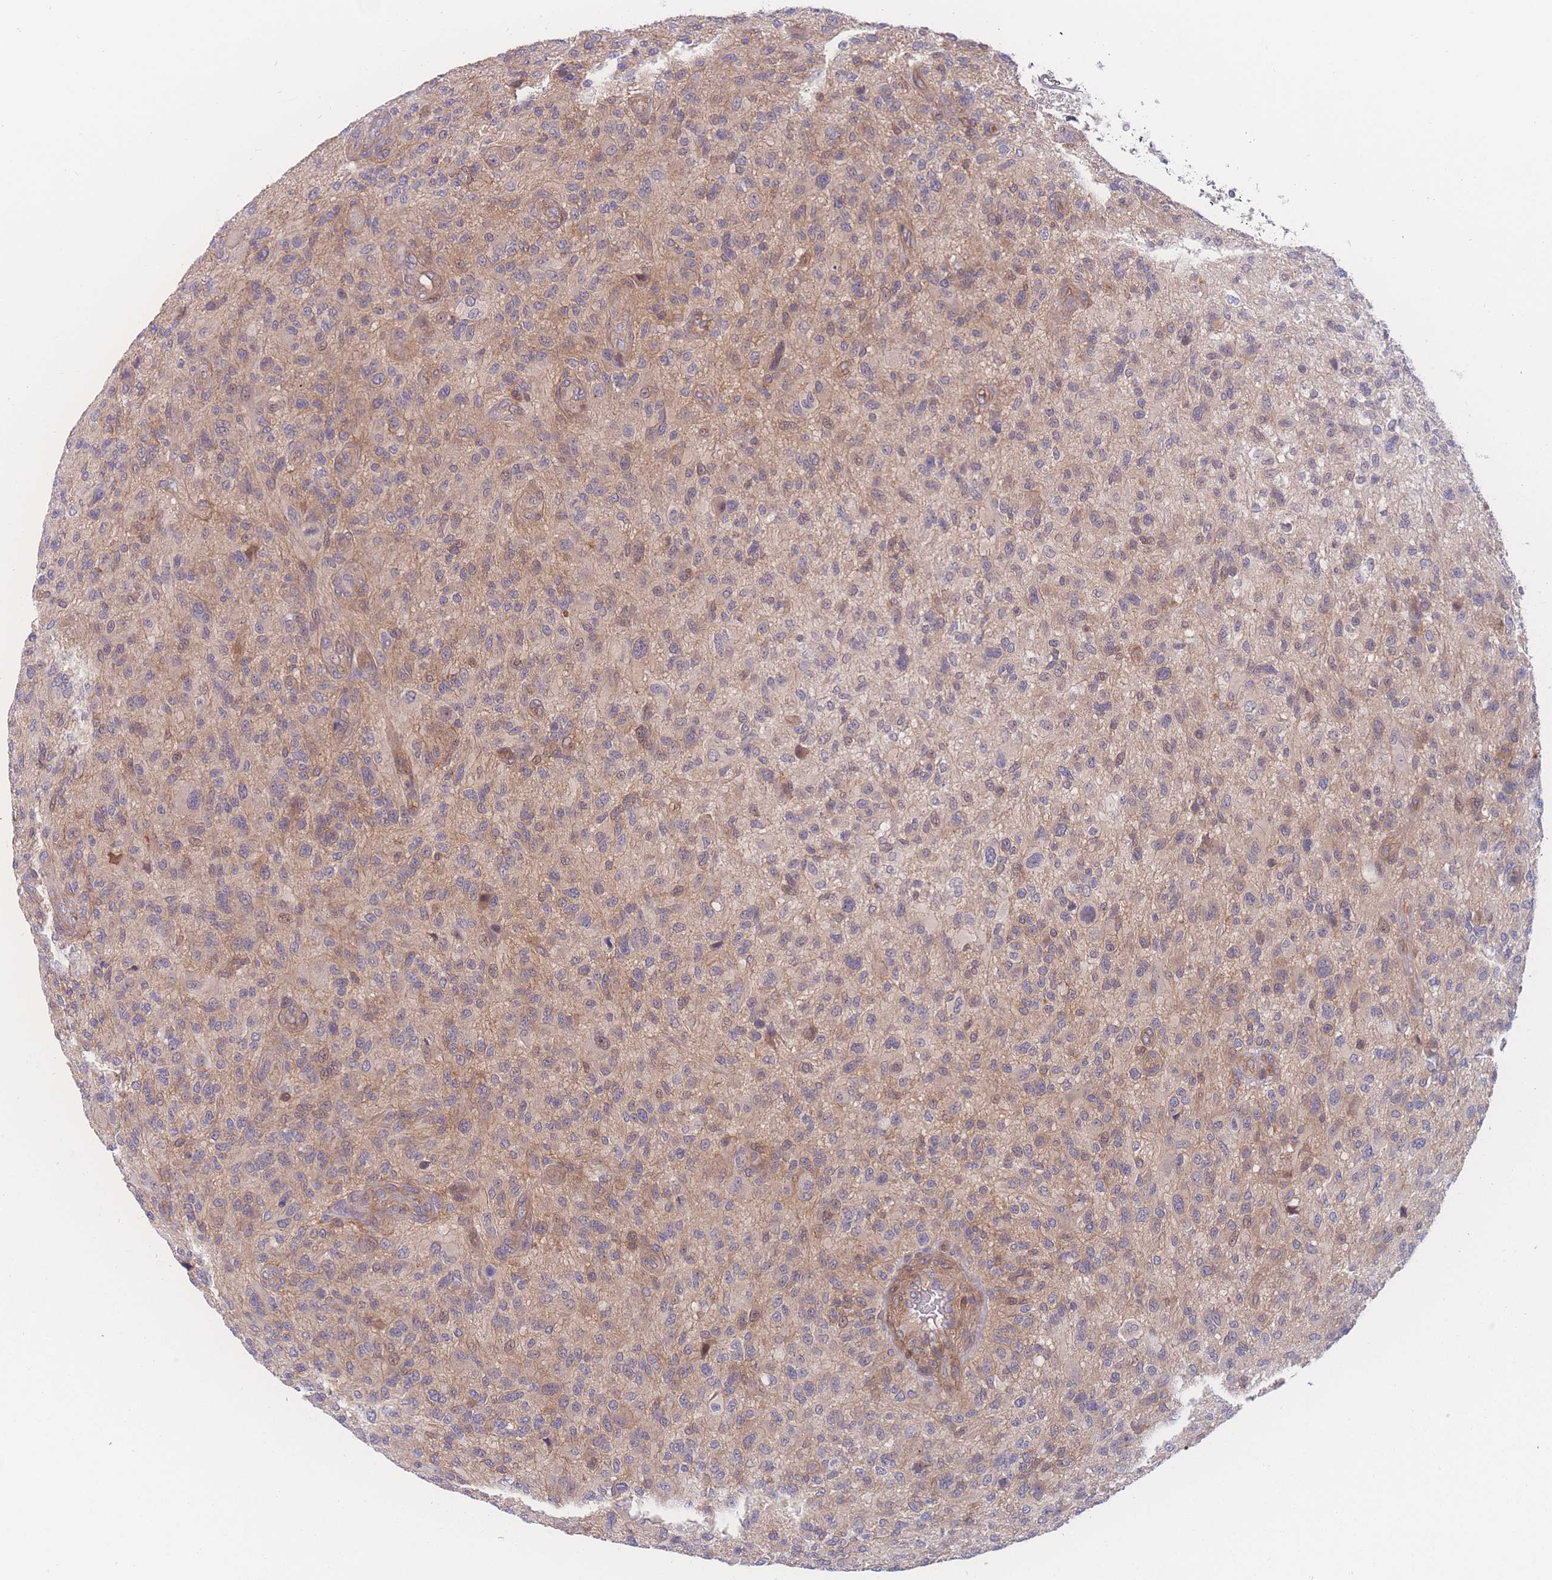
{"staining": {"intensity": "weak", "quantity": ">75%", "location": "cytoplasmic/membranous"}, "tissue": "glioma", "cell_type": "Tumor cells", "image_type": "cancer", "snomed": [{"axis": "morphology", "description": "Glioma, malignant, High grade"}, {"axis": "topography", "description": "Brain"}], "caption": "Approximately >75% of tumor cells in glioma exhibit weak cytoplasmic/membranous protein positivity as visualized by brown immunohistochemical staining.", "gene": "CFAP97", "patient": {"sex": "male", "age": 47}}